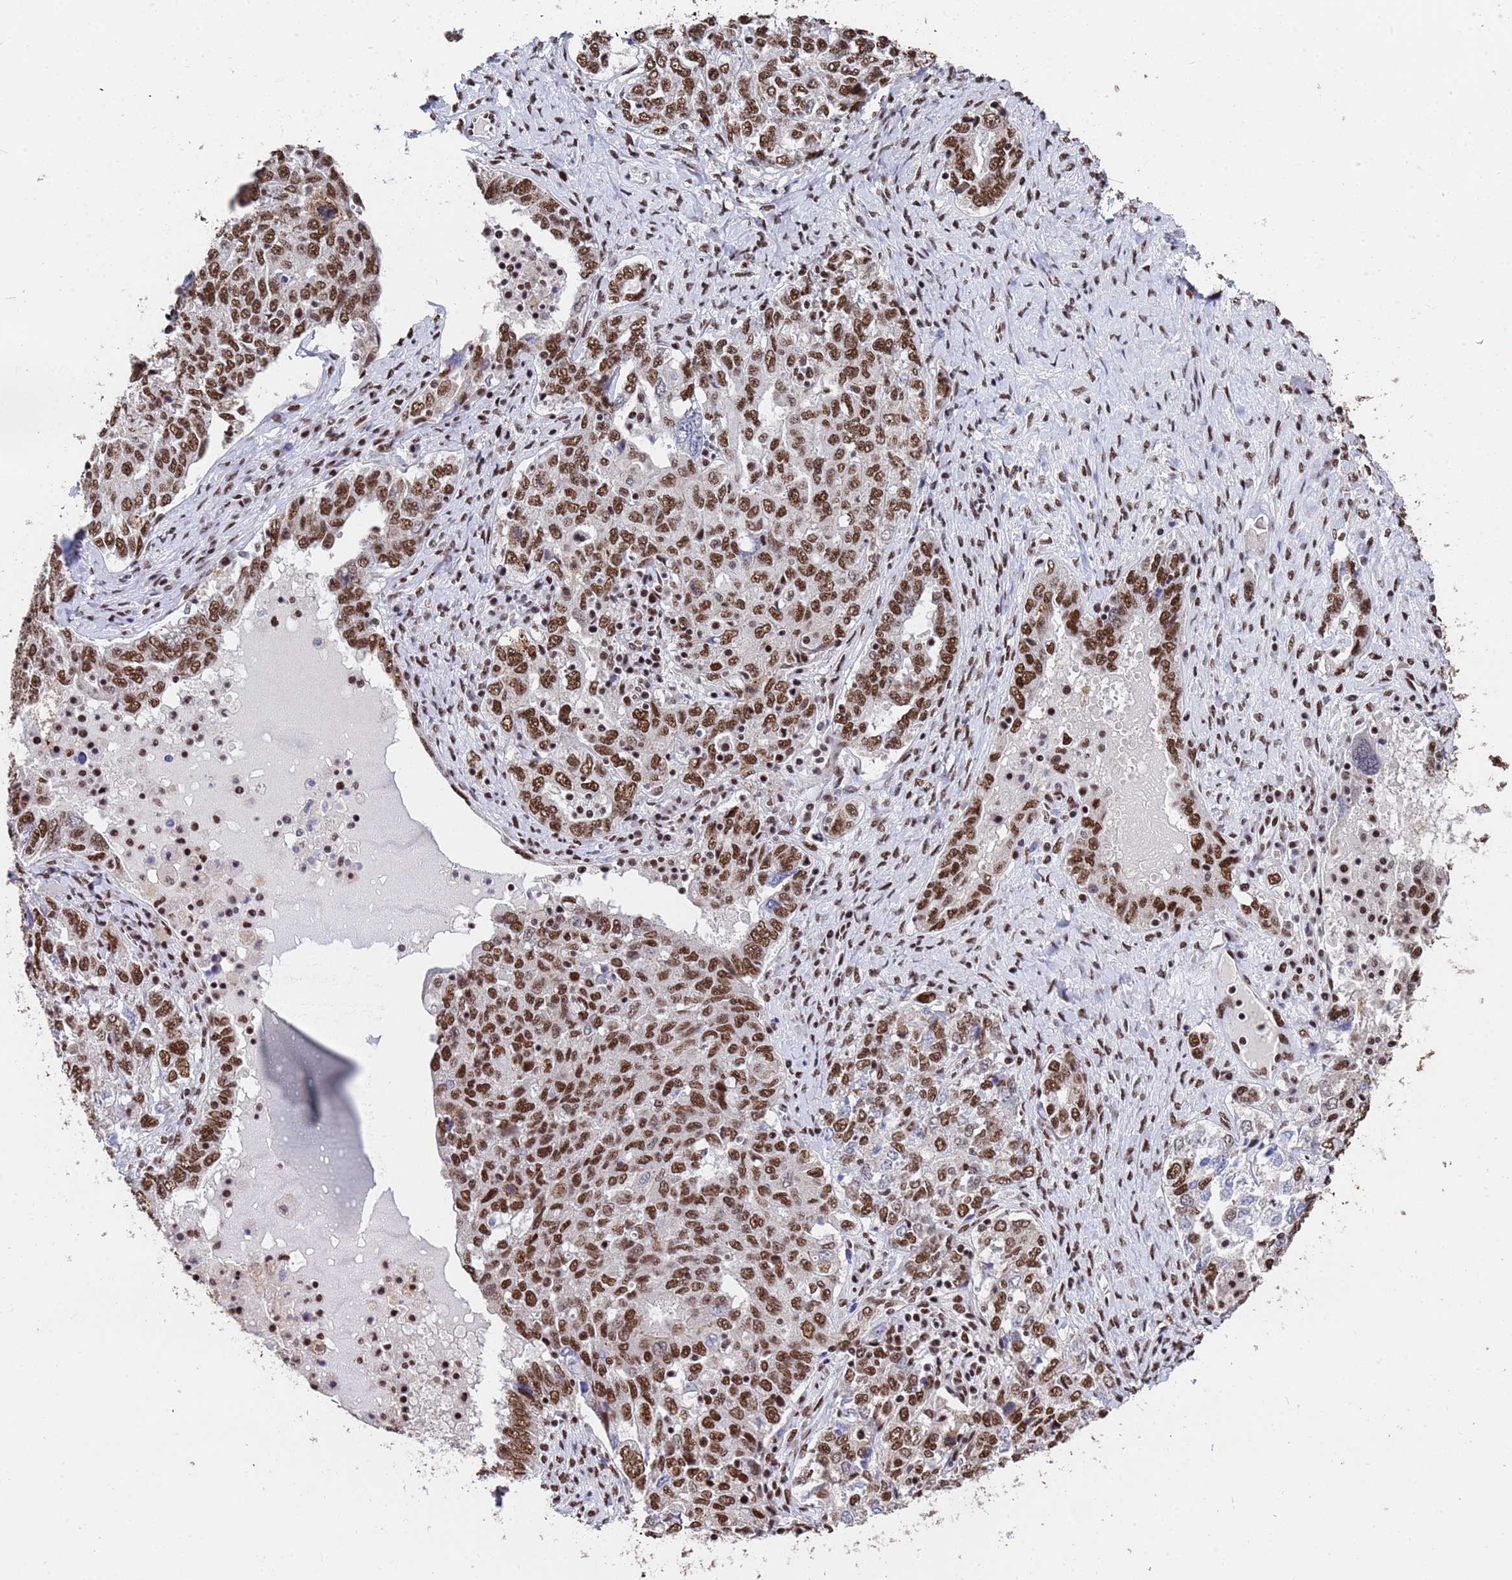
{"staining": {"intensity": "moderate", "quantity": ">75%", "location": "nuclear"}, "tissue": "ovarian cancer", "cell_type": "Tumor cells", "image_type": "cancer", "snomed": [{"axis": "morphology", "description": "Carcinoma, endometroid"}, {"axis": "topography", "description": "Ovary"}], "caption": "Brown immunohistochemical staining in endometroid carcinoma (ovarian) reveals moderate nuclear positivity in approximately >75% of tumor cells.", "gene": "SF3B2", "patient": {"sex": "female", "age": 62}}